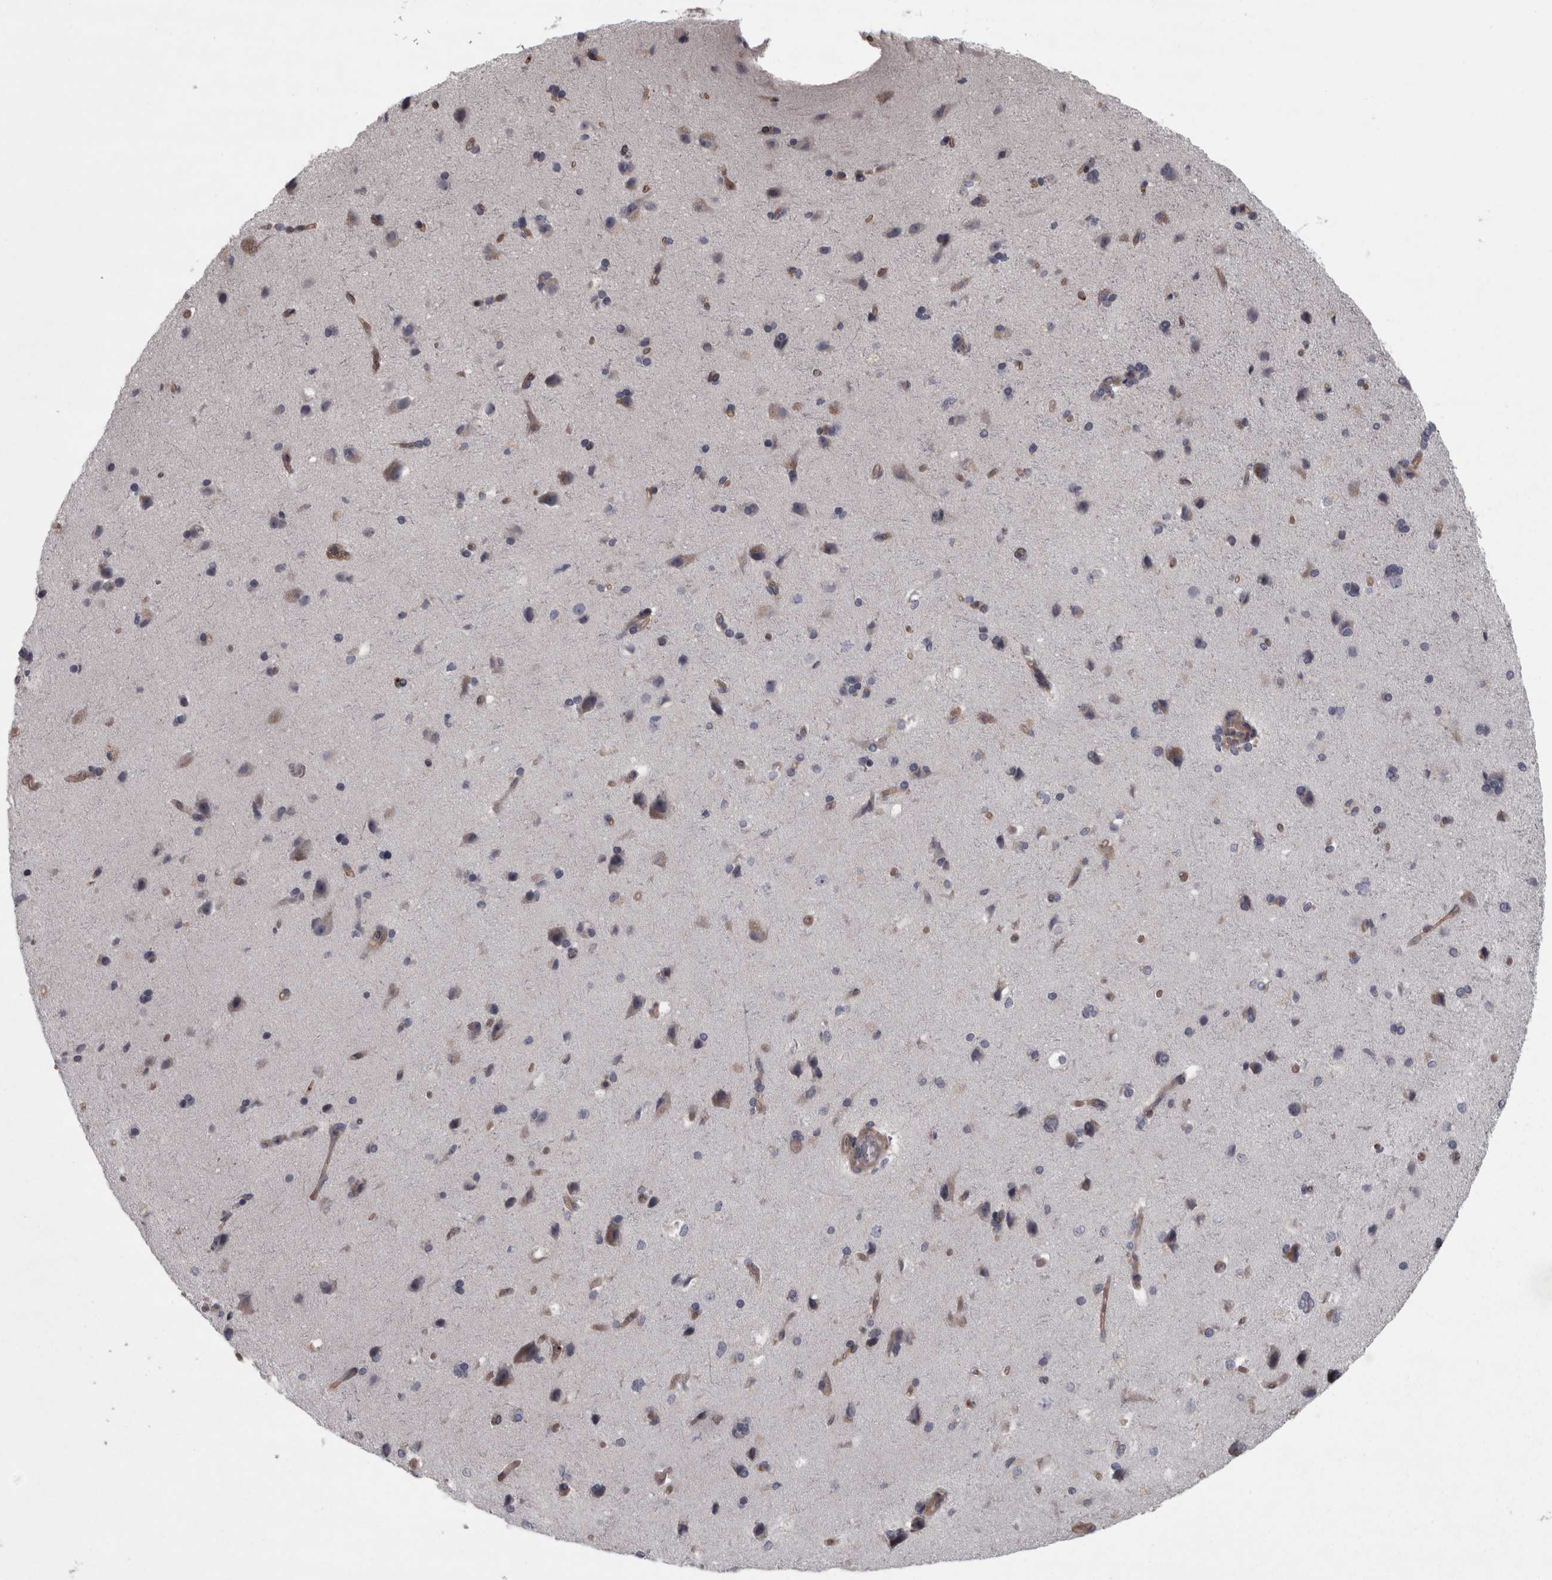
{"staining": {"intensity": "moderate", "quantity": "25%-75%", "location": "cytoplasmic/membranous"}, "tissue": "cerebral cortex", "cell_type": "Endothelial cells", "image_type": "normal", "snomed": [{"axis": "morphology", "description": "Normal tissue, NOS"}, {"axis": "topography", "description": "Cerebral cortex"}], "caption": "This histopathology image shows immunohistochemistry (IHC) staining of unremarkable cerebral cortex, with medium moderate cytoplasmic/membranous staining in about 25%-75% of endothelial cells.", "gene": "RSU1", "patient": {"sex": "male", "age": 62}}